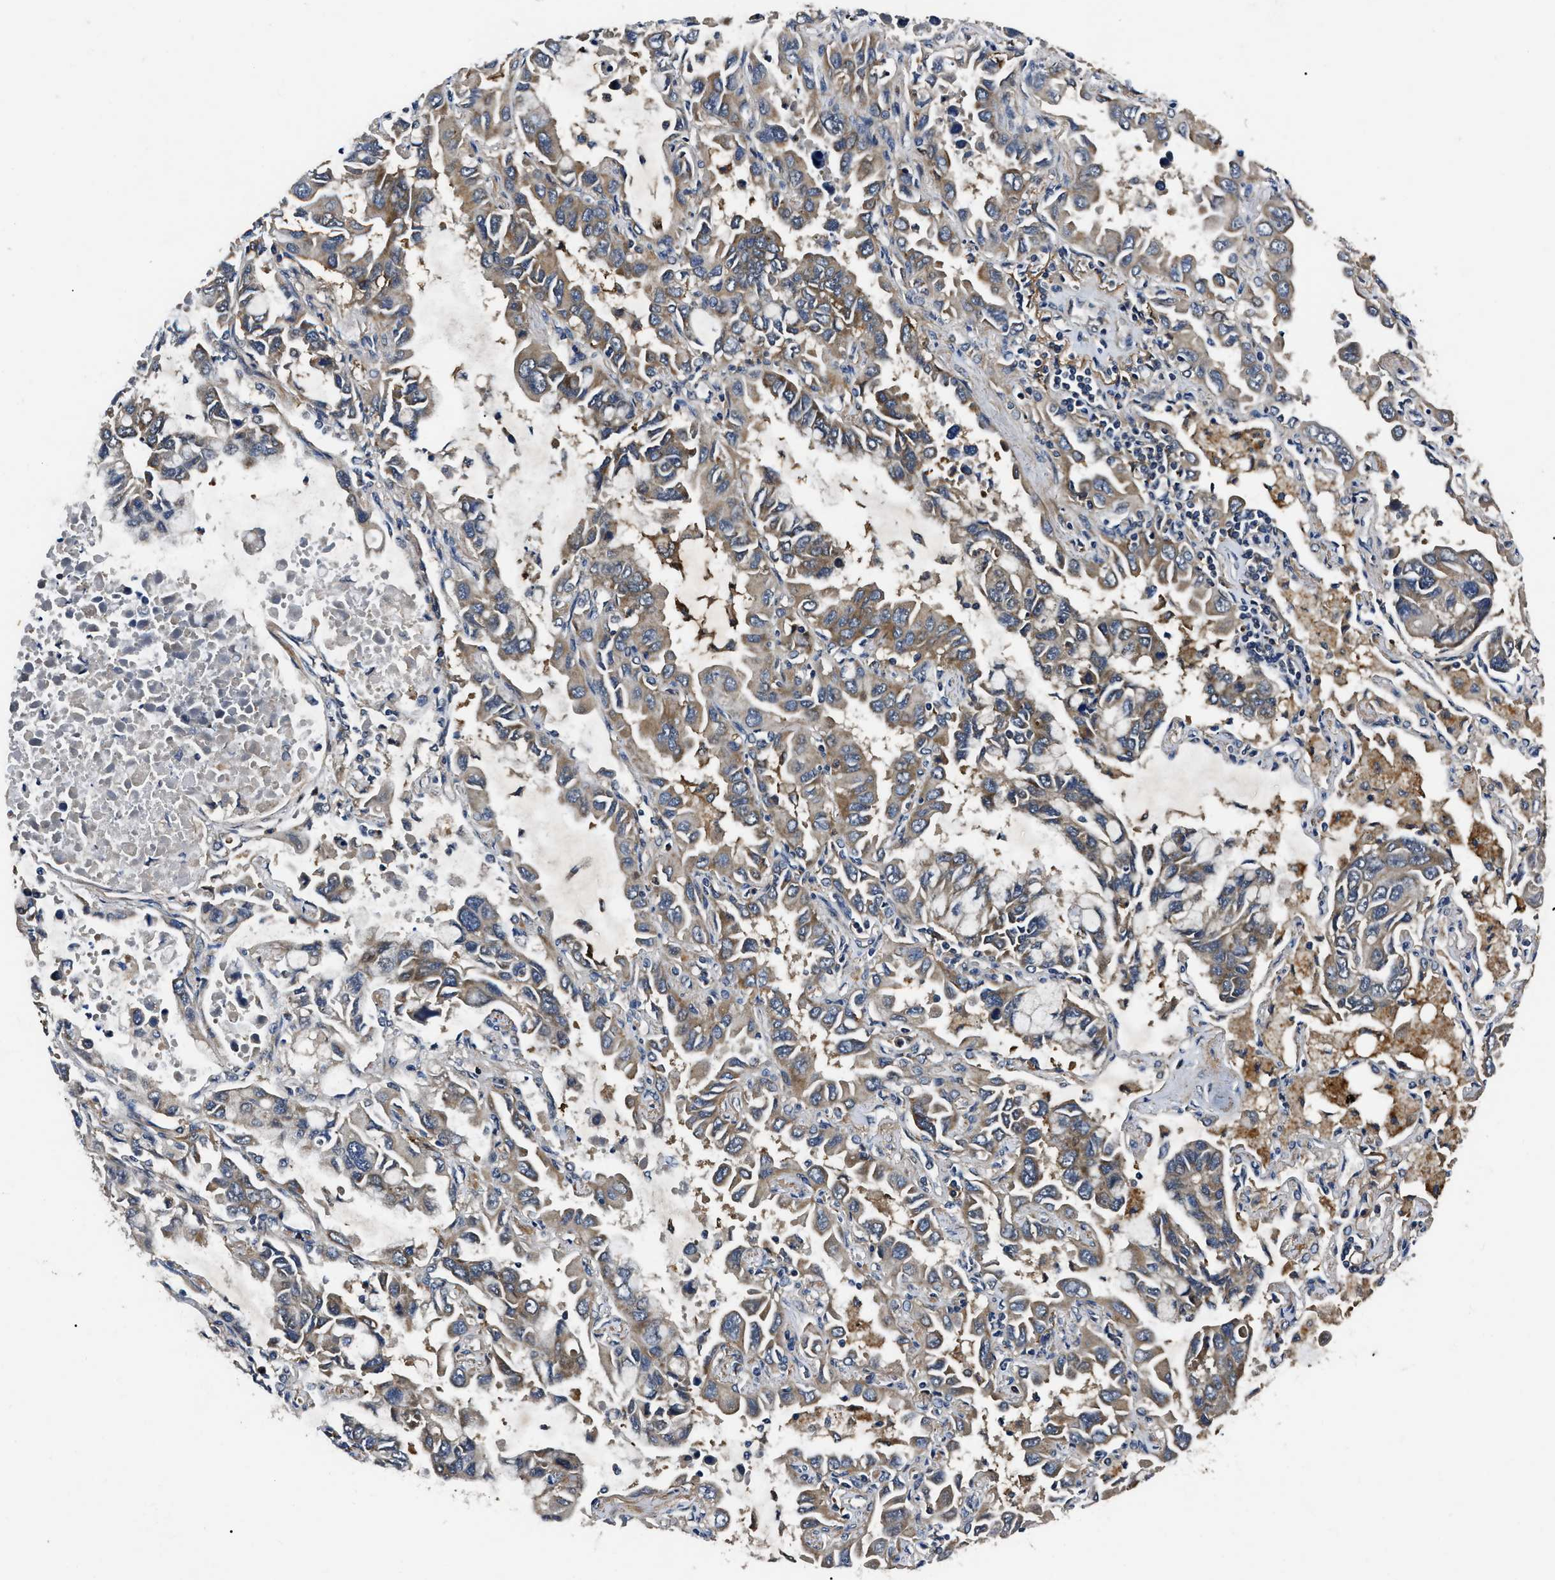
{"staining": {"intensity": "moderate", "quantity": ">75%", "location": "cytoplasmic/membranous"}, "tissue": "lung cancer", "cell_type": "Tumor cells", "image_type": "cancer", "snomed": [{"axis": "morphology", "description": "Adenocarcinoma, NOS"}, {"axis": "topography", "description": "Lung"}], "caption": "A medium amount of moderate cytoplasmic/membranous expression is seen in about >75% of tumor cells in lung cancer tissue.", "gene": "PPWD1", "patient": {"sex": "male", "age": 64}}